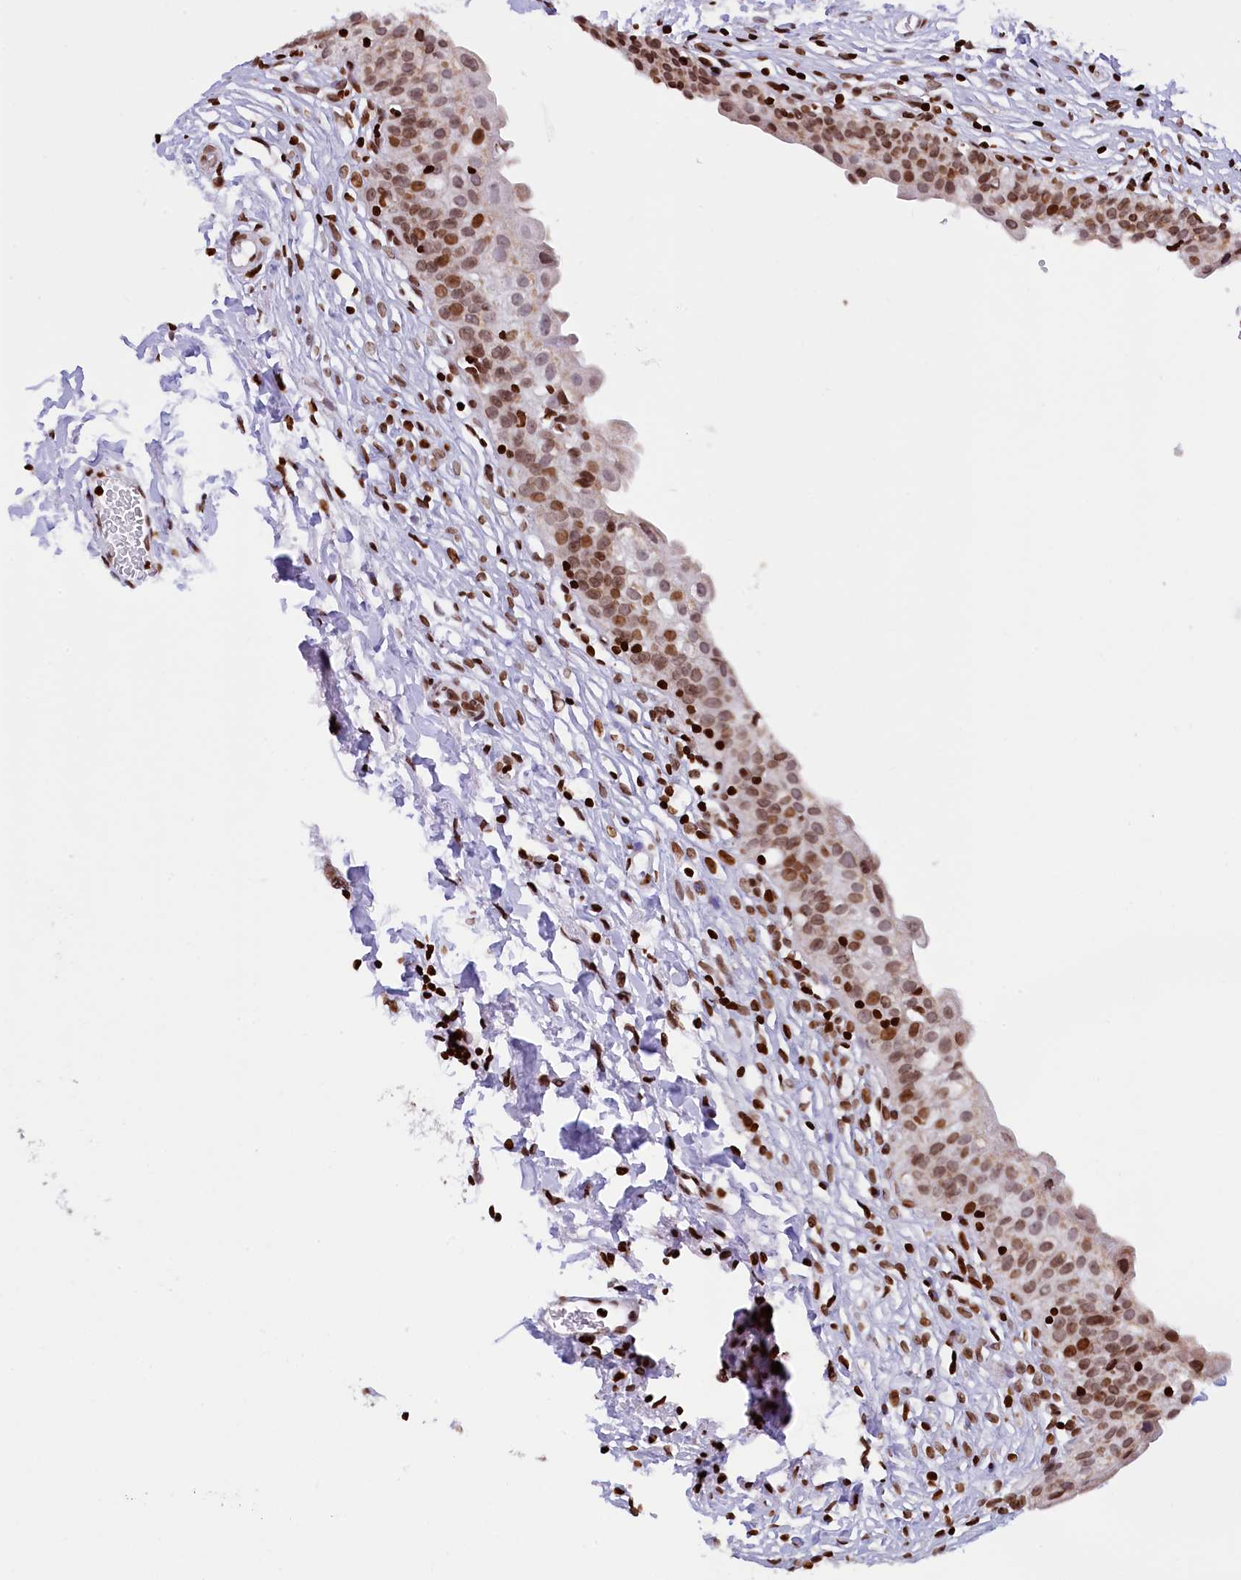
{"staining": {"intensity": "moderate", "quantity": ">75%", "location": "nuclear"}, "tissue": "urinary bladder", "cell_type": "Urothelial cells", "image_type": "normal", "snomed": [{"axis": "morphology", "description": "Normal tissue, NOS"}, {"axis": "topography", "description": "Urinary bladder"}], "caption": "Moderate nuclear positivity for a protein is seen in approximately >75% of urothelial cells of benign urinary bladder using immunohistochemistry.", "gene": "TIMM29", "patient": {"sex": "male", "age": 55}}